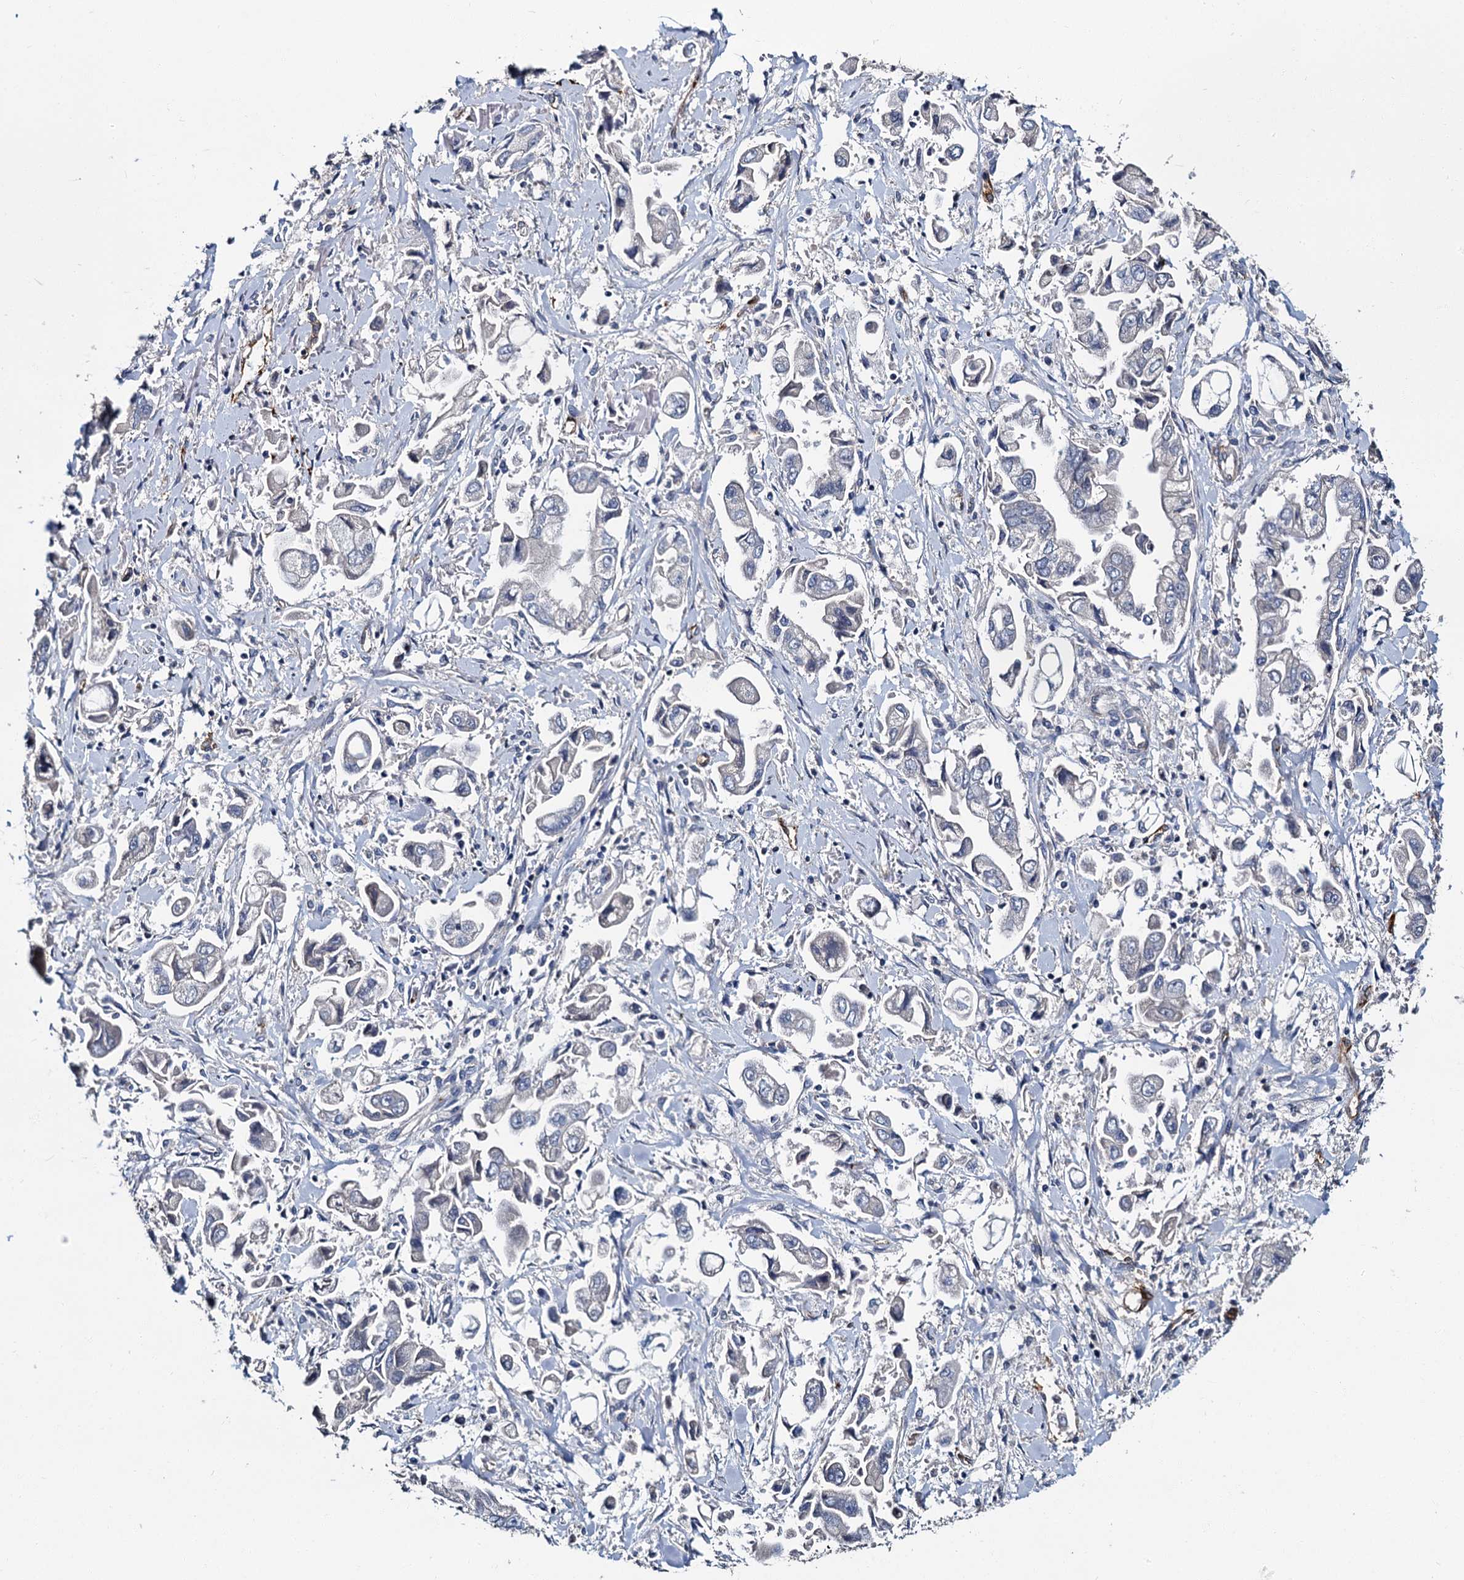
{"staining": {"intensity": "negative", "quantity": "none", "location": "none"}, "tissue": "stomach cancer", "cell_type": "Tumor cells", "image_type": "cancer", "snomed": [{"axis": "morphology", "description": "Adenocarcinoma, NOS"}, {"axis": "topography", "description": "Stomach"}], "caption": "Stomach cancer (adenocarcinoma) was stained to show a protein in brown. There is no significant expression in tumor cells.", "gene": "CACNA1C", "patient": {"sex": "male", "age": 62}}